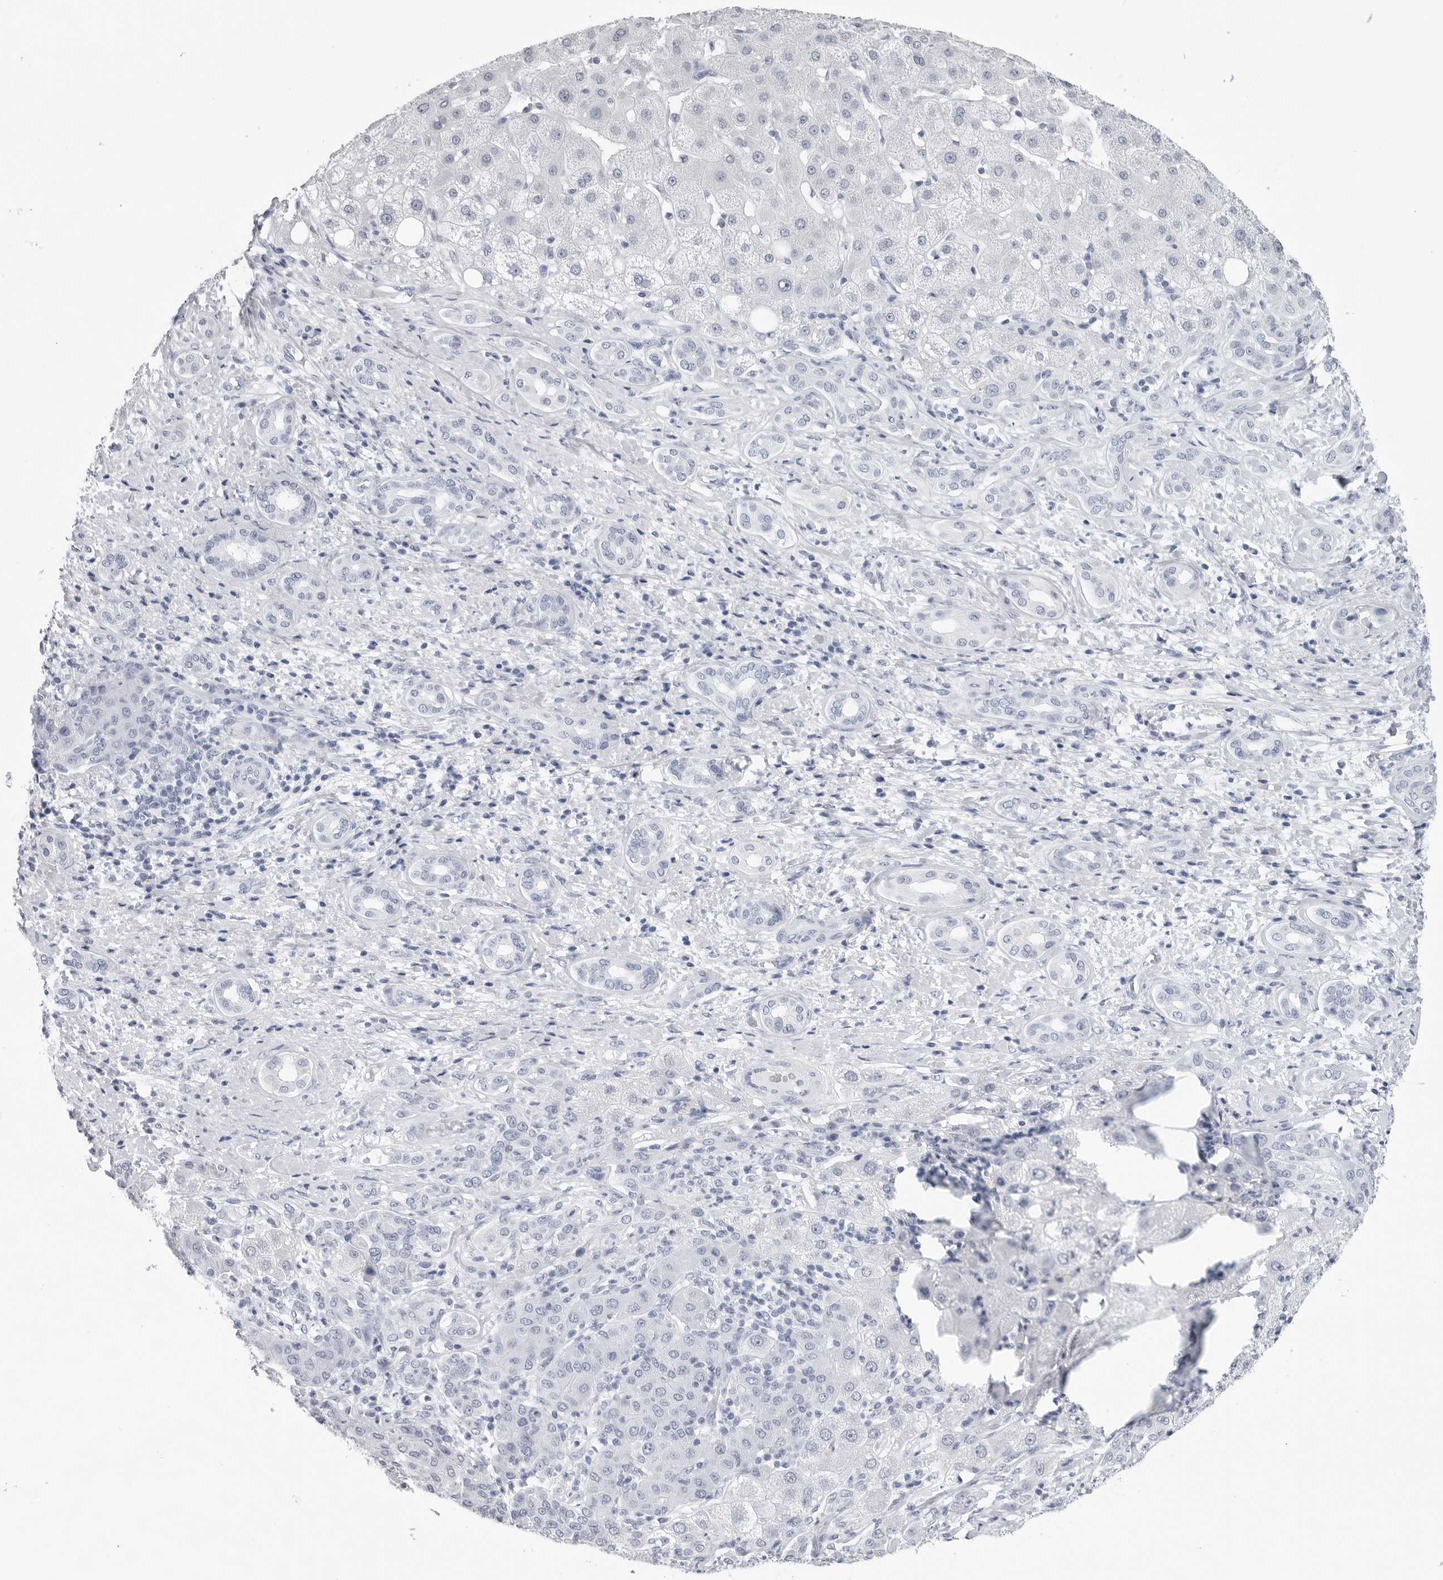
{"staining": {"intensity": "negative", "quantity": "none", "location": "none"}, "tissue": "liver cancer", "cell_type": "Tumor cells", "image_type": "cancer", "snomed": [{"axis": "morphology", "description": "Carcinoma, Hepatocellular, NOS"}, {"axis": "topography", "description": "Liver"}], "caption": "High power microscopy micrograph of an IHC image of liver cancer (hepatocellular carcinoma), revealing no significant positivity in tumor cells.", "gene": "CSH1", "patient": {"sex": "male", "age": 65}}